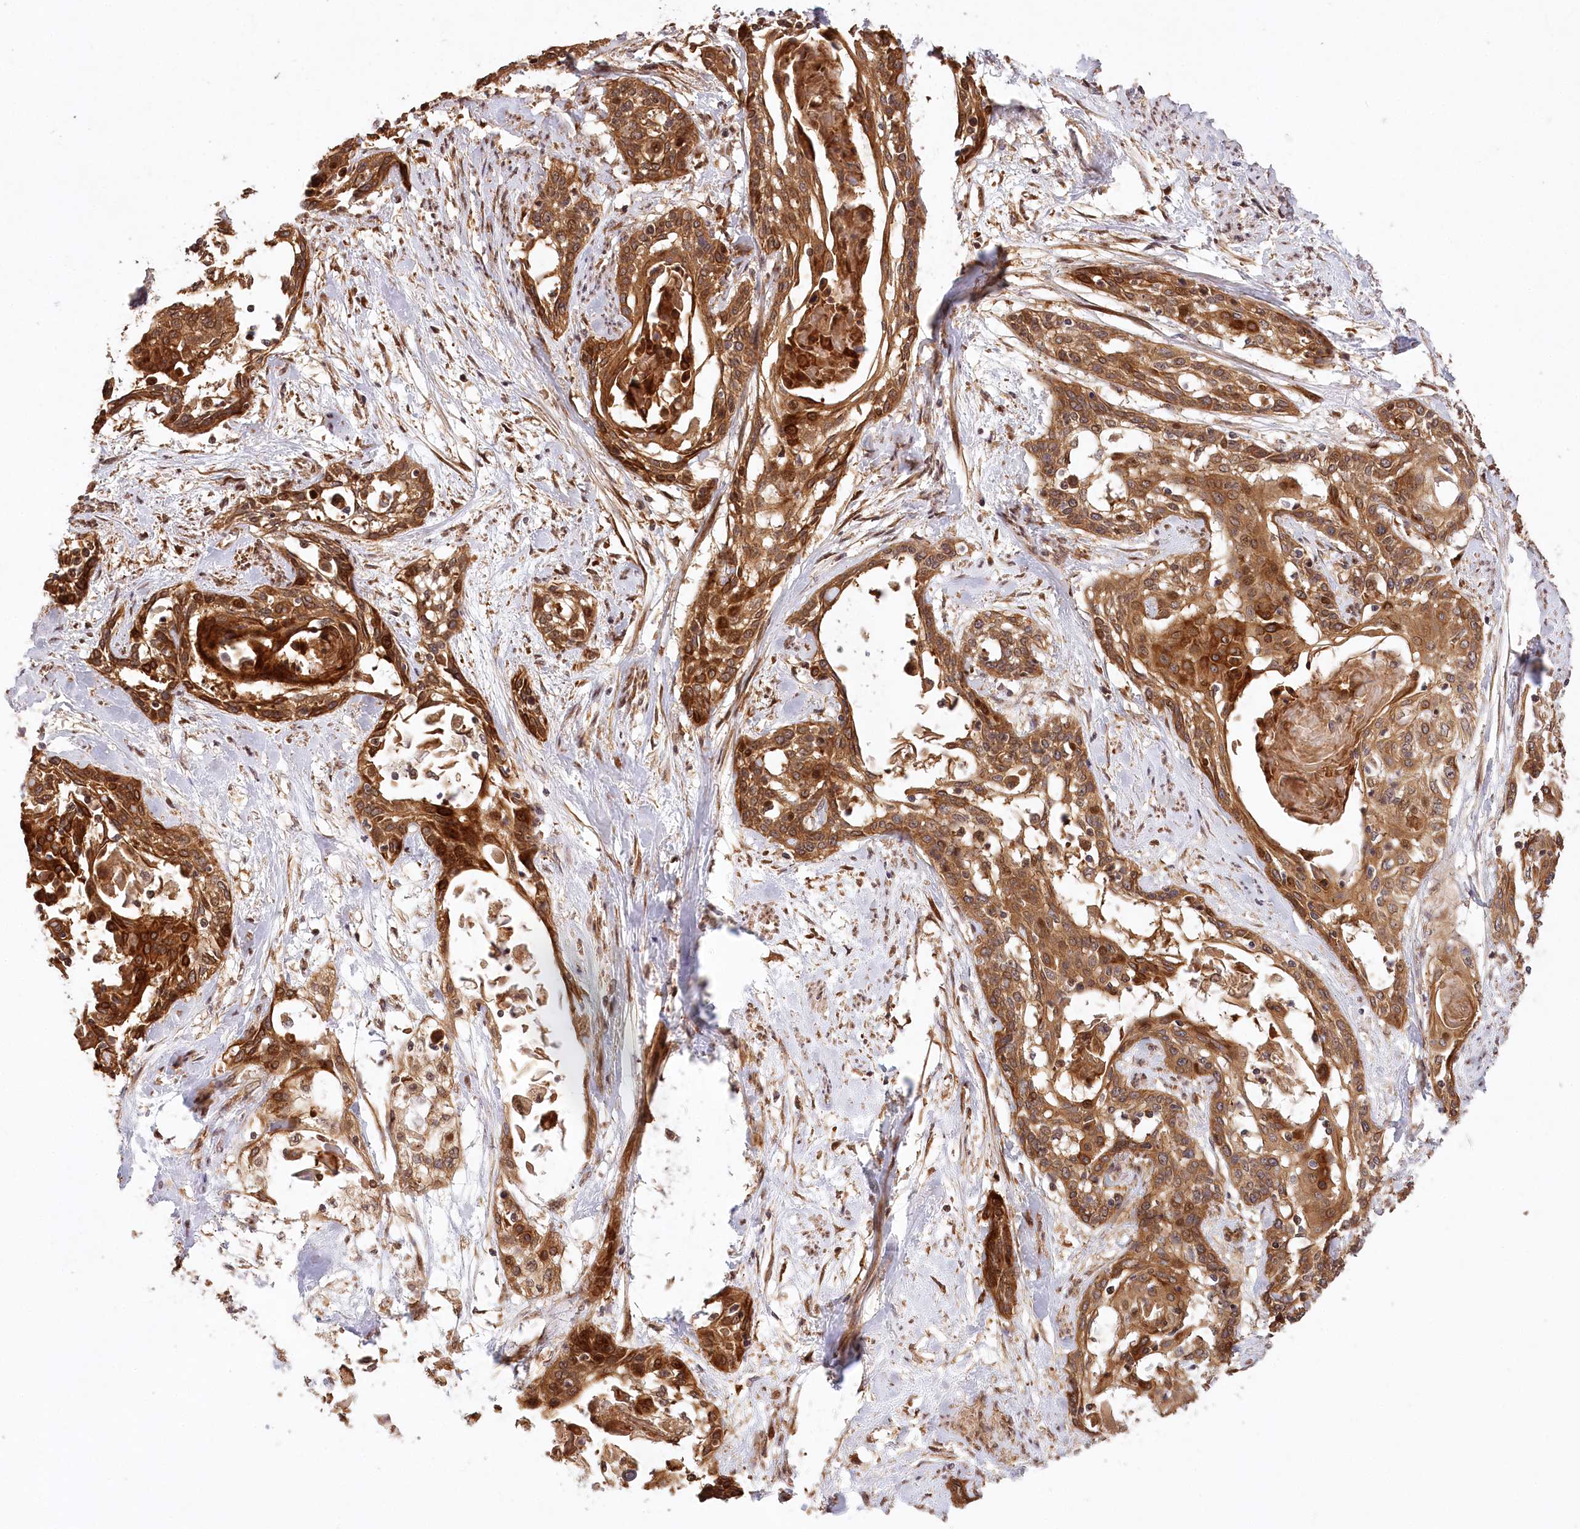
{"staining": {"intensity": "strong", "quantity": ">75%", "location": "cytoplasmic/membranous,nuclear"}, "tissue": "cervical cancer", "cell_type": "Tumor cells", "image_type": "cancer", "snomed": [{"axis": "morphology", "description": "Squamous cell carcinoma, NOS"}, {"axis": "topography", "description": "Cervix"}], "caption": "Strong cytoplasmic/membranous and nuclear expression for a protein is appreciated in approximately >75% of tumor cells of squamous cell carcinoma (cervical) using IHC.", "gene": "LSS", "patient": {"sex": "female", "age": 57}}